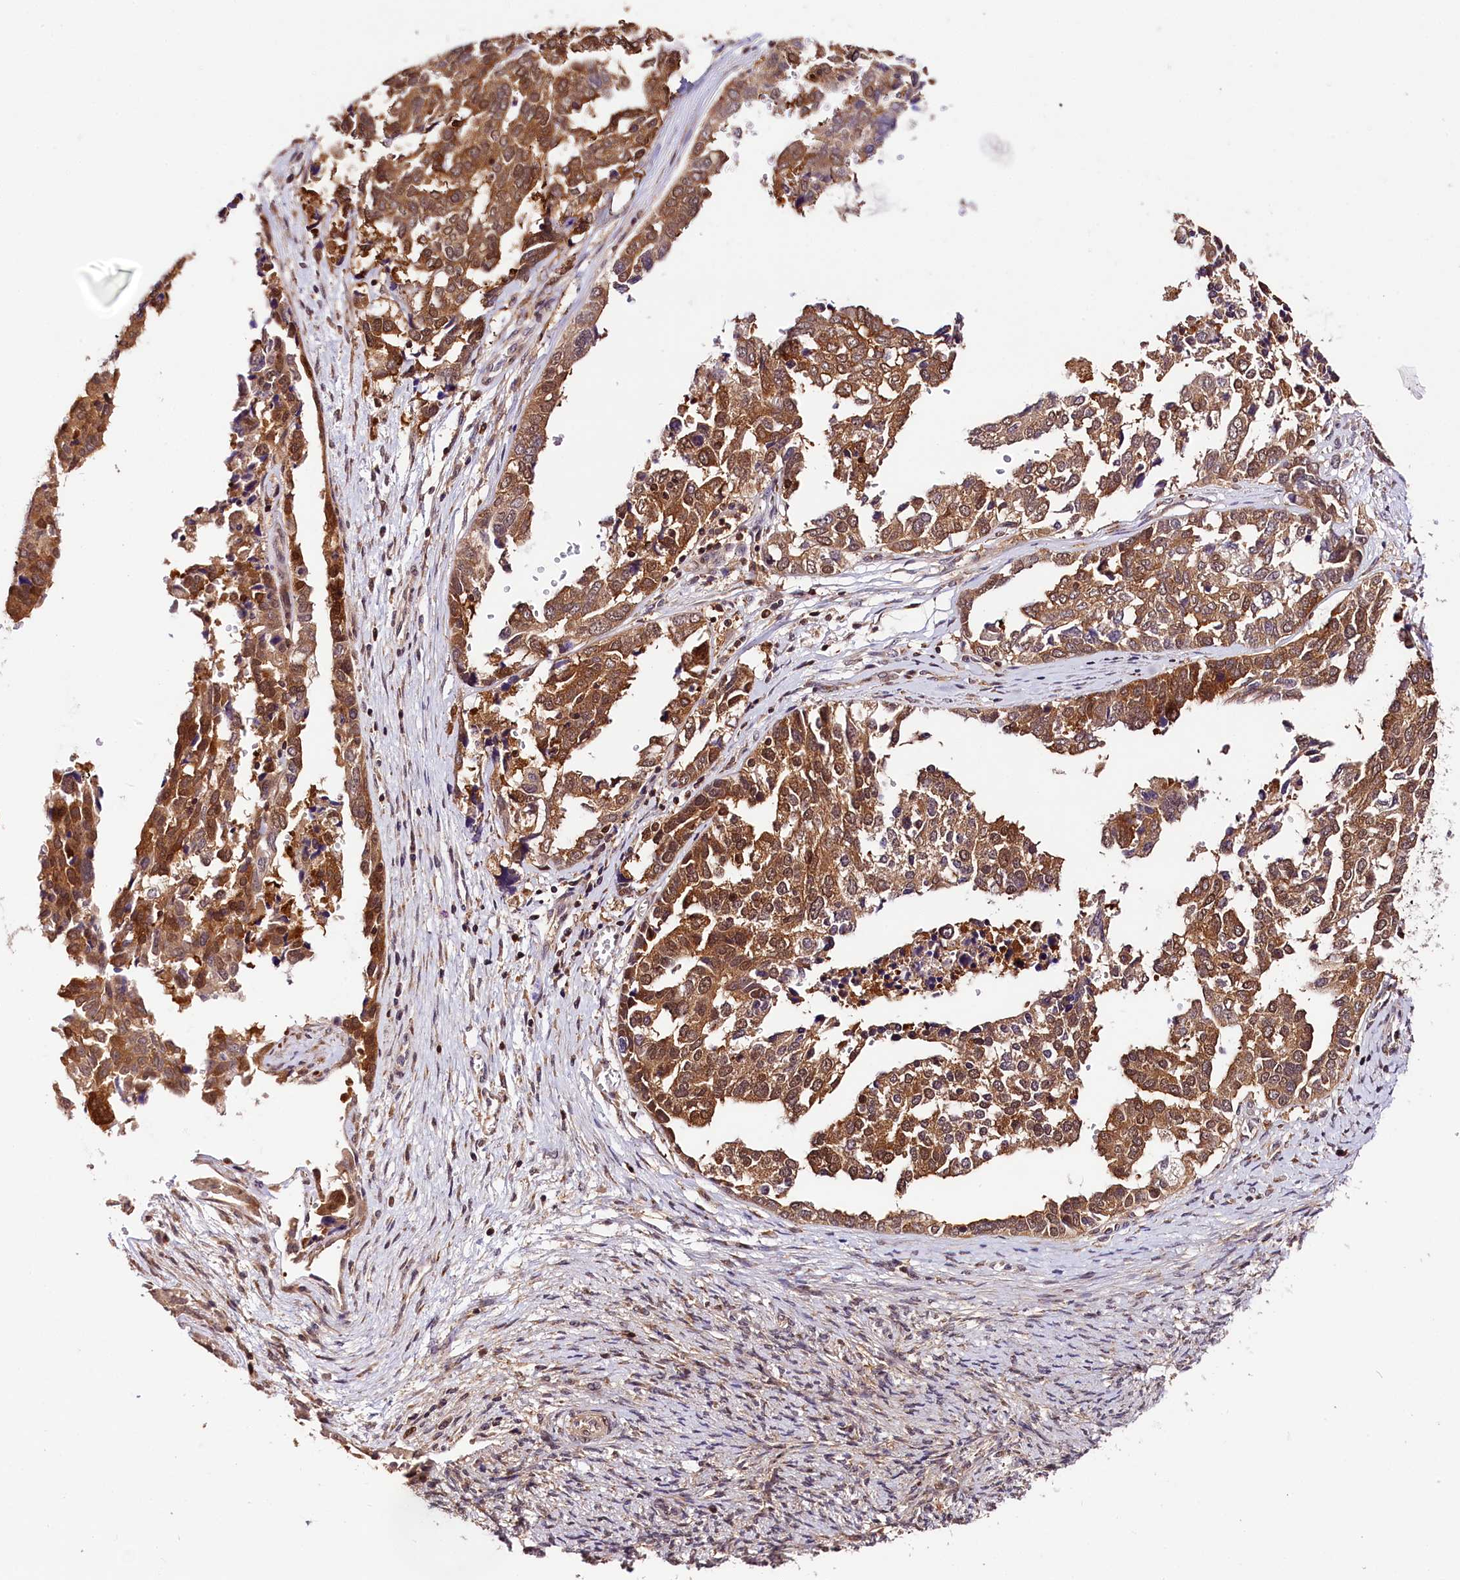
{"staining": {"intensity": "moderate", "quantity": ">75%", "location": "cytoplasmic/membranous,nuclear"}, "tissue": "ovarian cancer", "cell_type": "Tumor cells", "image_type": "cancer", "snomed": [{"axis": "morphology", "description": "Cystadenocarcinoma, serous, NOS"}, {"axis": "topography", "description": "Ovary"}], "caption": "Immunohistochemistry (IHC) image of neoplastic tissue: serous cystadenocarcinoma (ovarian) stained using immunohistochemistry (IHC) demonstrates medium levels of moderate protein expression localized specifically in the cytoplasmic/membranous and nuclear of tumor cells, appearing as a cytoplasmic/membranous and nuclear brown color.", "gene": "CHORDC1", "patient": {"sex": "female", "age": 44}}